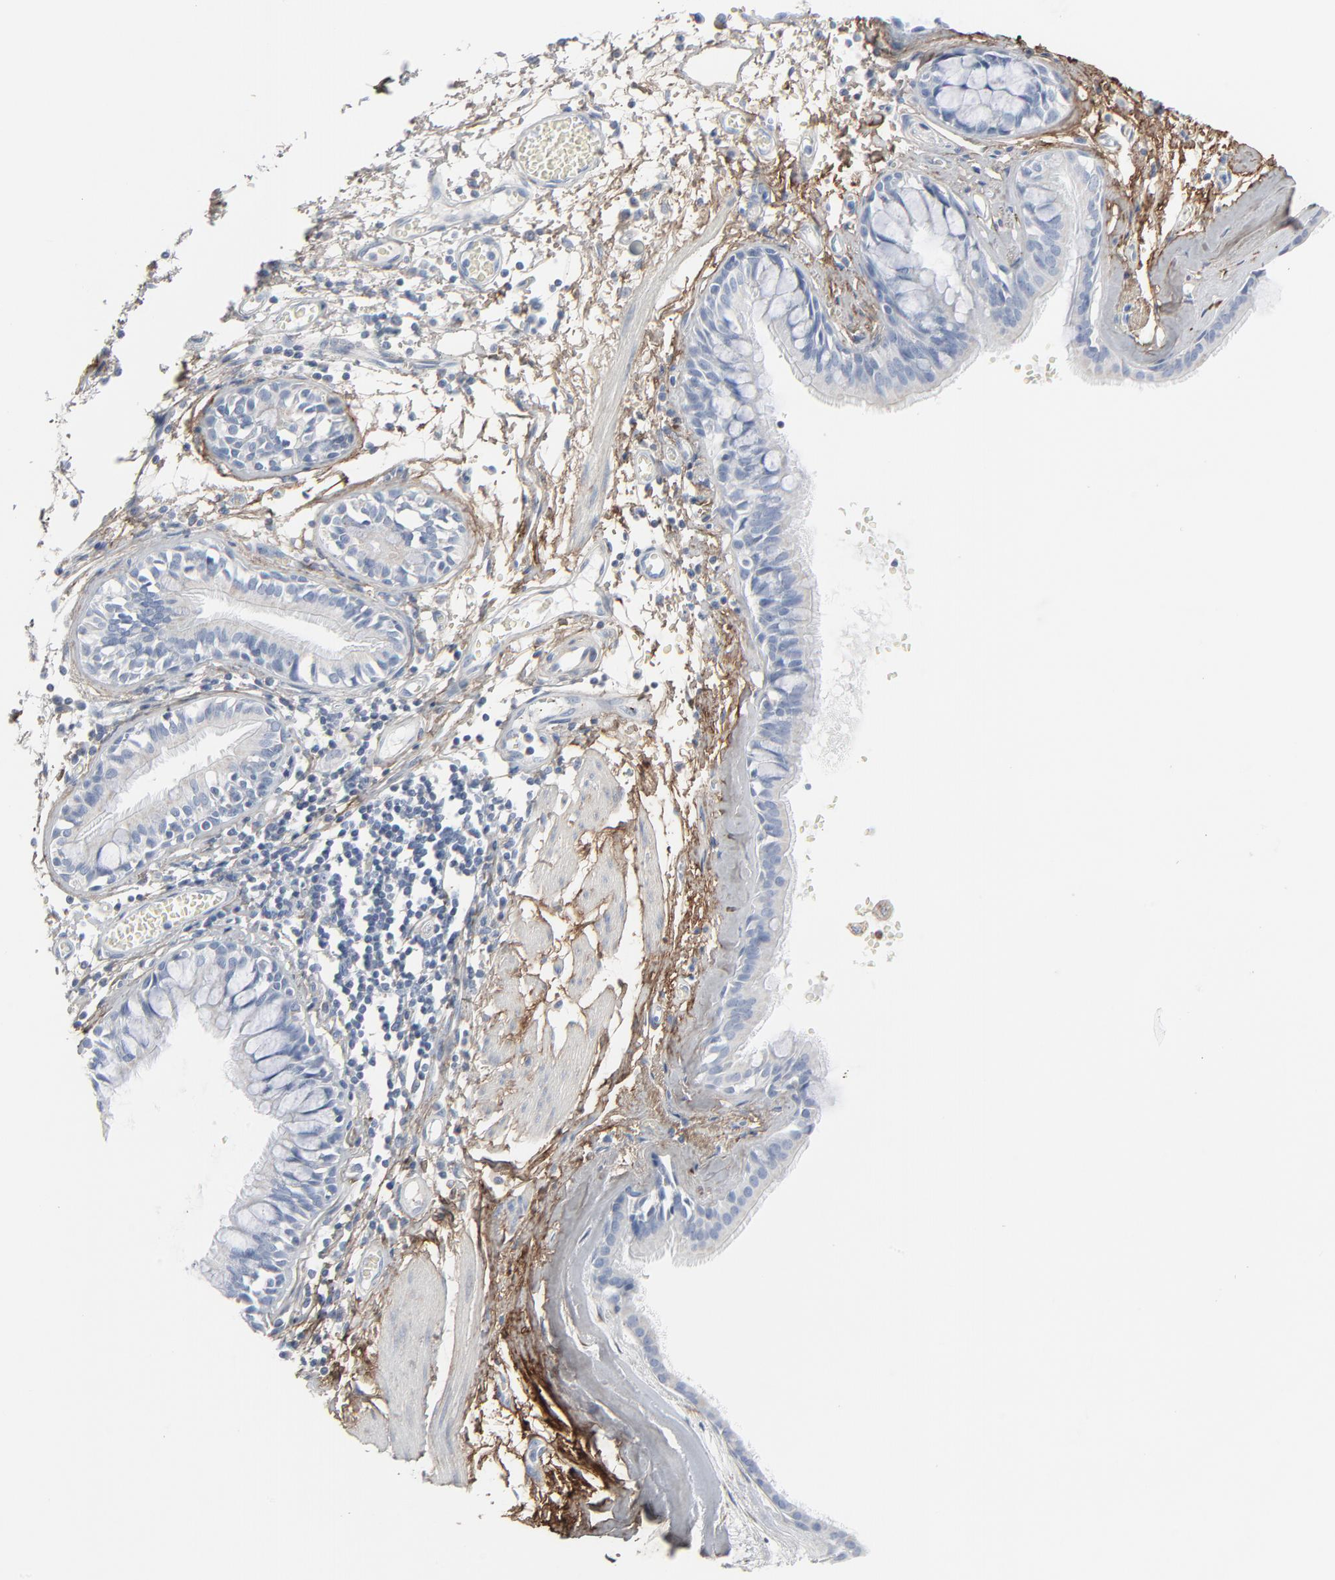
{"staining": {"intensity": "negative", "quantity": "none", "location": "none"}, "tissue": "bronchus", "cell_type": "Respiratory epithelial cells", "image_type": "normal", "snomed": [{"axis": "morphology", "description": "Normal tissue, NOS"}, {"axis": "topography", "description": "Bronchus"}, {"axis": "topography", "description": "Lung"}], "caption": "Immunohistochemistry image of normal bronchus: bronchus stained with DAB (3,3'-diaminobenzidine) demonstrates no significant protein expression in respiratory epithelial cells. (Immunohistochemistry (ihc), brightfield microscopy, high magnification).", "gene": "BGN", "patient": {"sex": "female", "age": 56}}